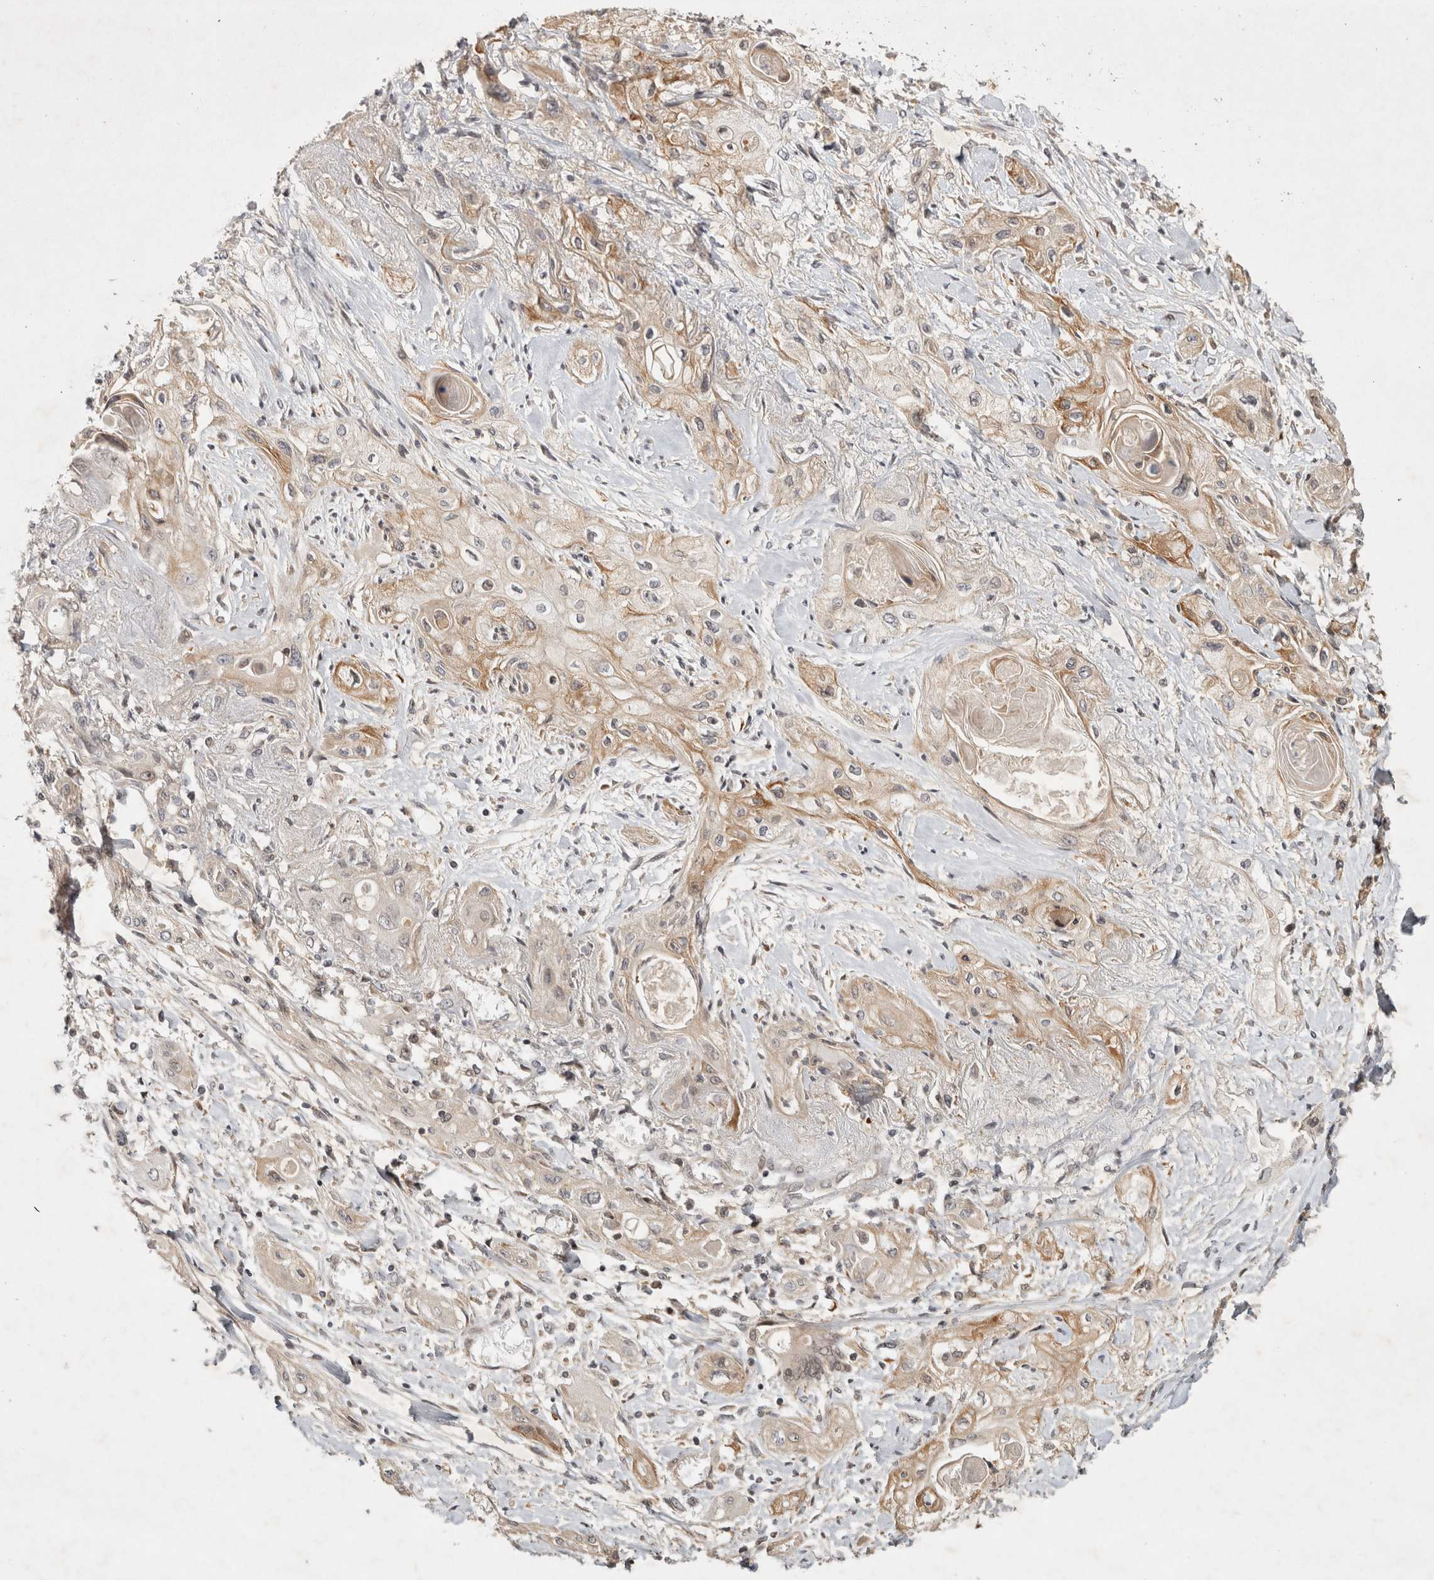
{"staining": {"intensity": "weak", "quantity": "<25%", "location": "cytoplasmic/membranous"}, "tissue": "lung cancer", "cell_type": "Tumor cells", "image_type": "cancer", "snomed": [{"axis": "morphology", "description": "Squamous cell carcinoma, NOS"}, {"axis": "topography", "description": "Lung"}], "caption": "Tumor cells are negative for protein expression in human lung cancer. The staining was performed using DAB (3,3'-diaminobenzidine) to visualize the protein expression in brown, while the nuclei were stained in blue with hematoxylin (Magnification: 20x).", "gene": "ZNF318", "patient": {"sex": "female", "age": 47}}